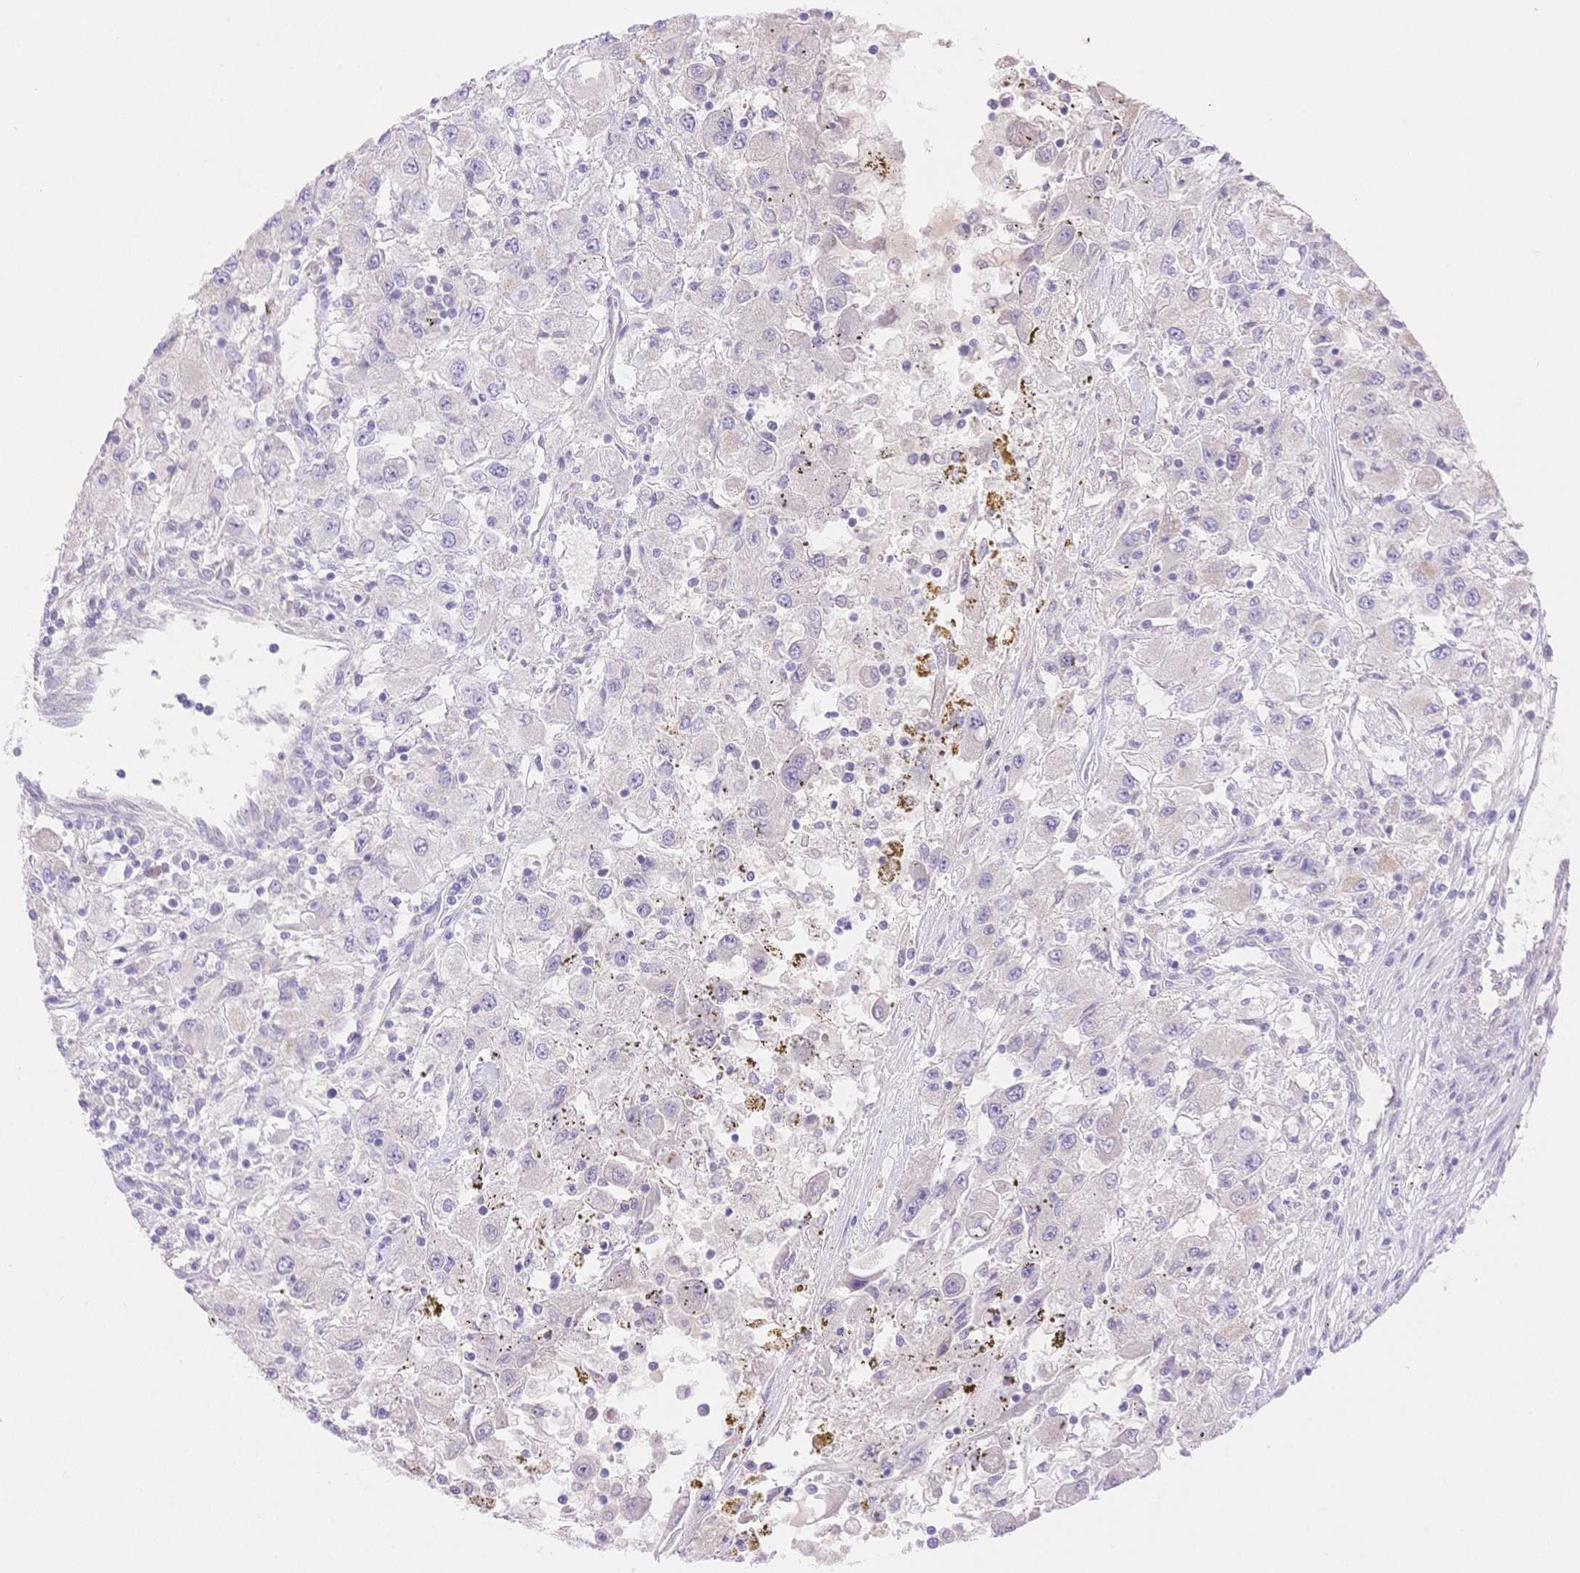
{"staining": {"intensity": "negative", "quantity": "none", "location": "none"}, "tissue": "renal cancer", "cell_type": "Tumor cells", "image_type": "cancer", "snomed": [{"axis": "morphology", "description": "Adenocarcinoma, NOS"}, {"axis": "topography", "description": "Kidney"}], "caption": "Tumor cells are negative for brown protein staining in renal adenocarcinoma. (Stains: DAB IHC with hematoxylin counter stain, Microscopy: brightfield microscopy at high magnification).", "gene": "WDR54", "patient": {"sex": "female", "age": 67}}